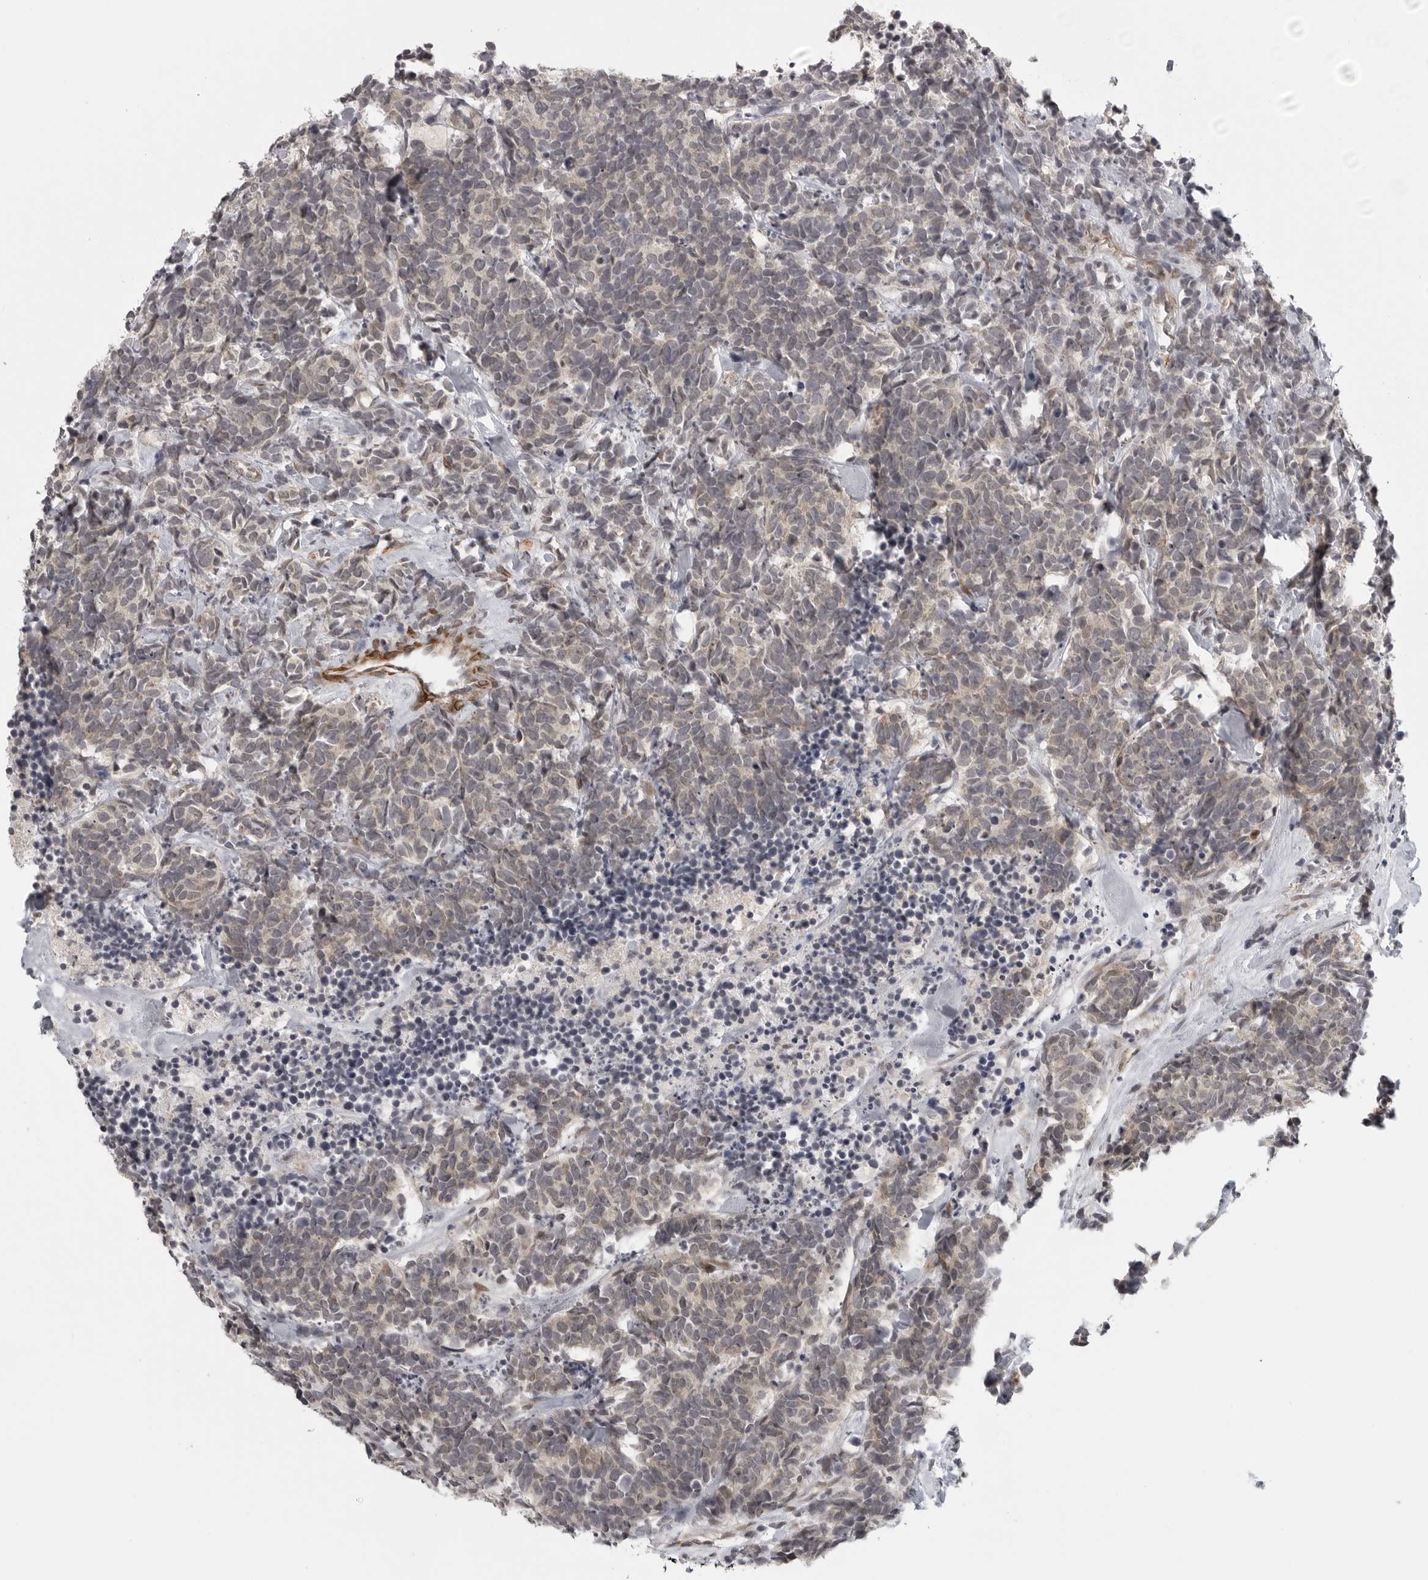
{"staining": {"intensity": "negative", "quantity": "none", "location": "none"}, "tissue": "carcinoid", "cell_type": "Tumor cells", "image_type": "cancer", "snomed": [{"axis": "morphology", "description": "Carcinoma, NOS"}, {"axis": "morphology", "description": "Carcinoid, malignant, NOS"}, {"axis": "topography", "description": "Urinary bladder"}], "caption": "High power microscopy photomicrograph of an immunohistochemistry (IHC) micrograph of carcinoid, revealing no significant staining in tumor cells.", "gene": "TUT4", "patient": {"sex": "male", "age": 57}}